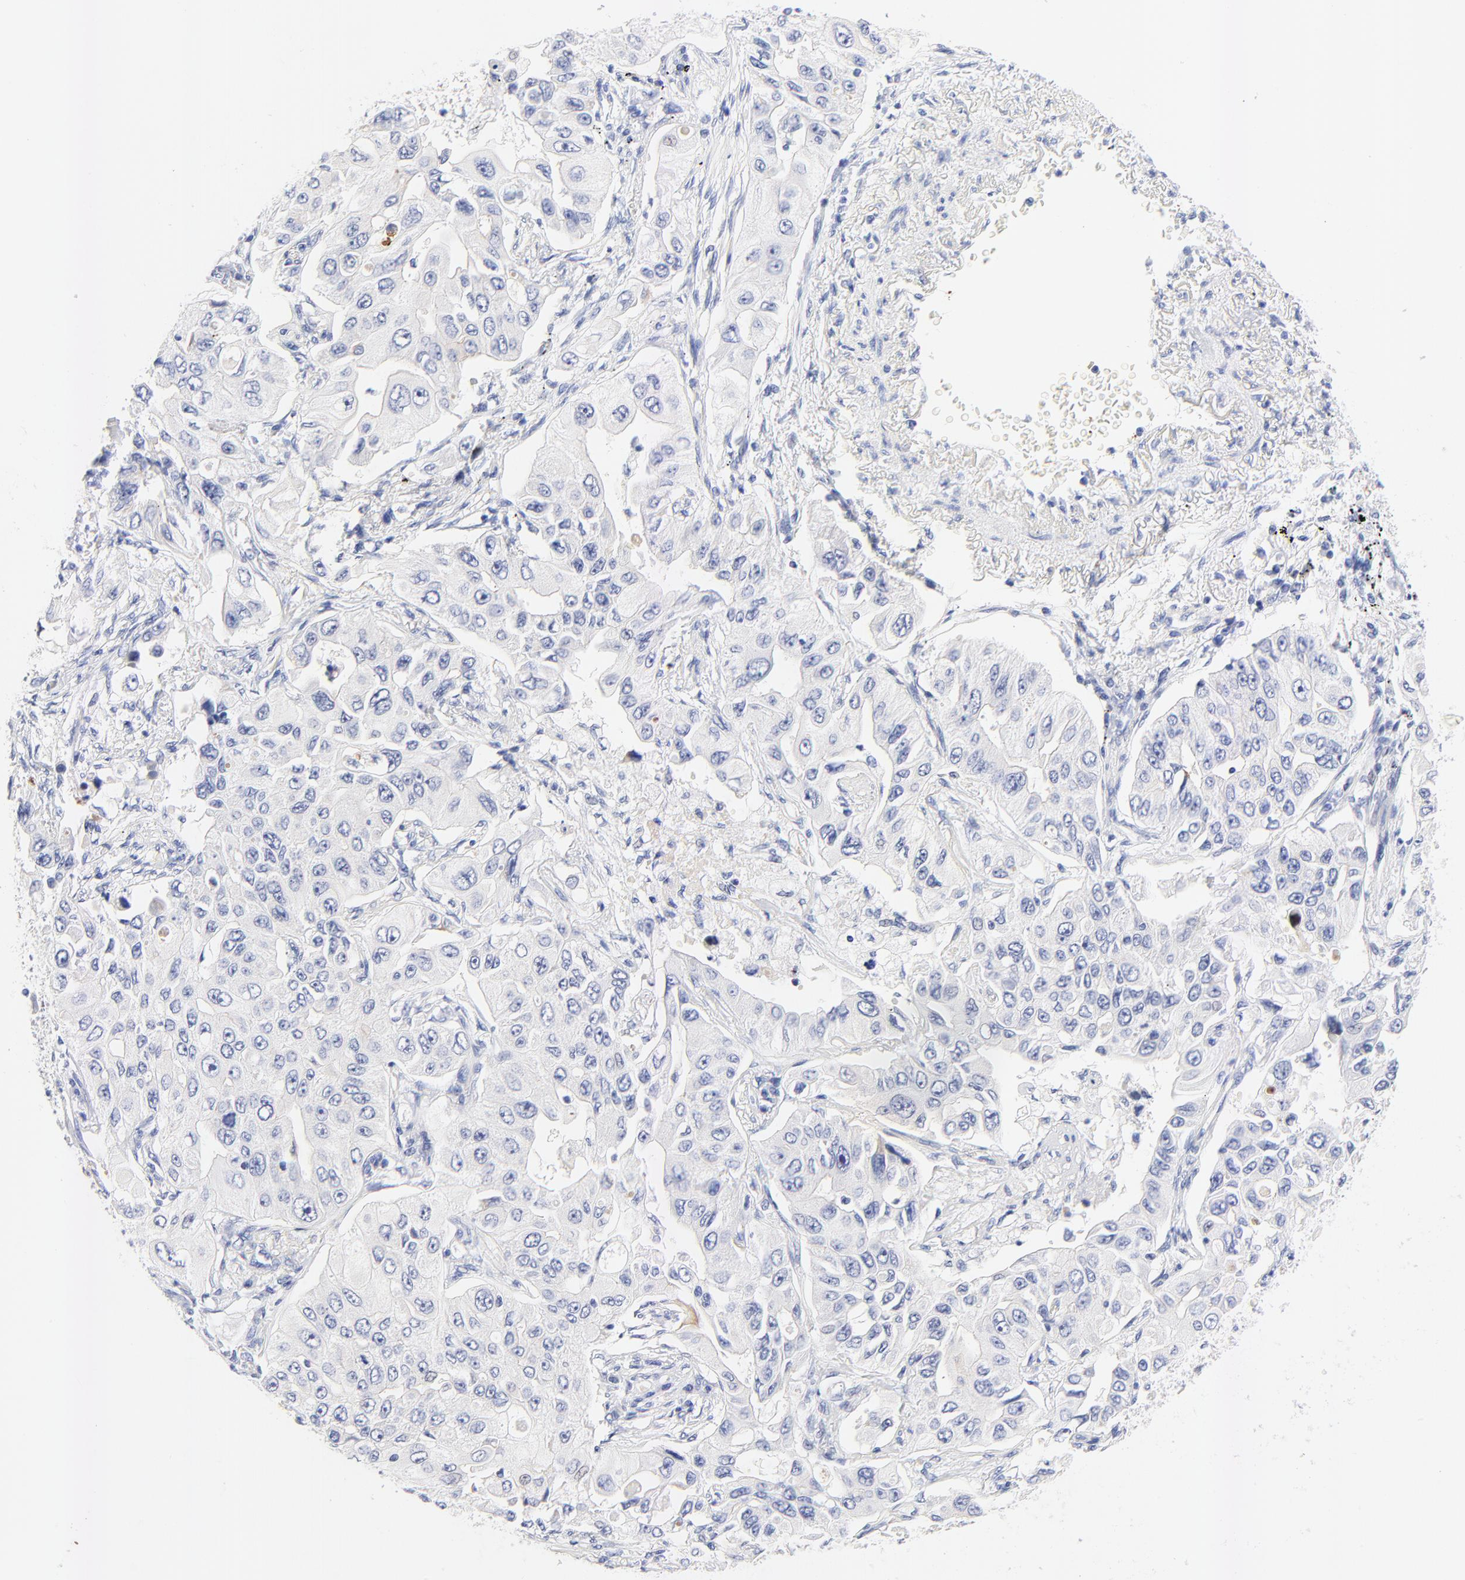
{"staining": {"intensity": "negative", "quantity": "none", "location": "none"}, "tissue": "lung cancer", "cell_type": "Tumor cells", "image_type": "cancer", "snomed": [{"axis": "morphology", "description": "Adenocarcinoma, NOS"}, {"axis": "topography", "description": "Lung"}], "caption": "Tumor cells show no significant protein expression in lung cancer (adenocarcinoma).", "gene": "FAM117B", "patient": {"sex": "male", "age": 84}}